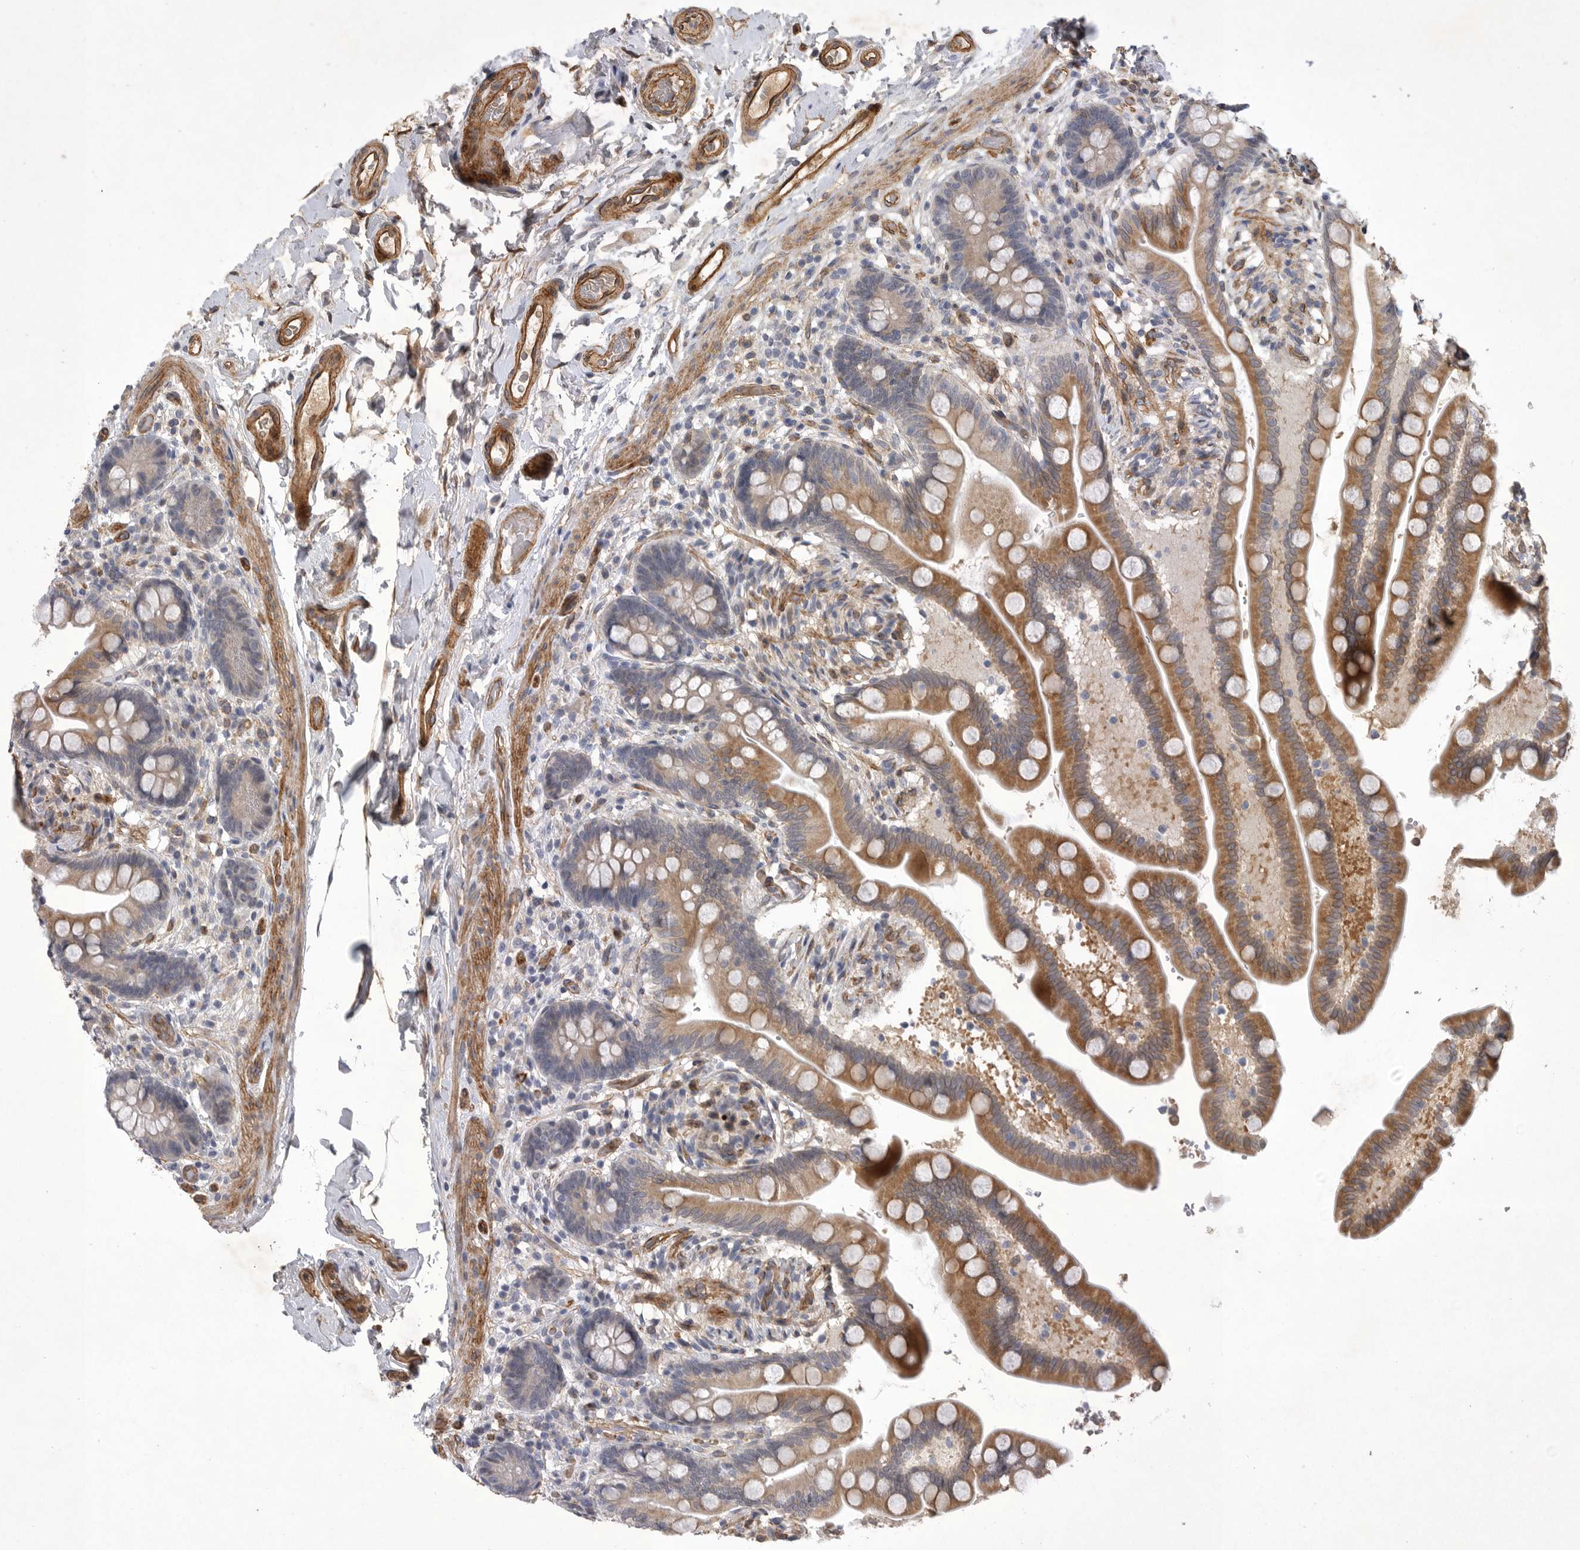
{"staining": {"intensity": "strong", "quantity": ">75%", "location": "cytoplasmic/membranous"}, "tissue": "colon", "cell_type": "Endothelial cells", "image_type": "normal", "snomed": [{"axis": "morphology", "description": "Normal tissue, NOS"}, {"axis": "topography", "description": "Smooth muscle"}, {"axis": "topography", "description": "Colon"}], "caption": "Immunohistochemical staining of normal colon reveals high levels of strong cytoplasmic/membranous staining in about >75% of endothelial cells. (Stains: DAB in brown, nuclei in blue, Microscopy: brightfield microscopy at high magnification).", "gene": "ANKFY1", "patient": {"sex": "male", "age": 73}}